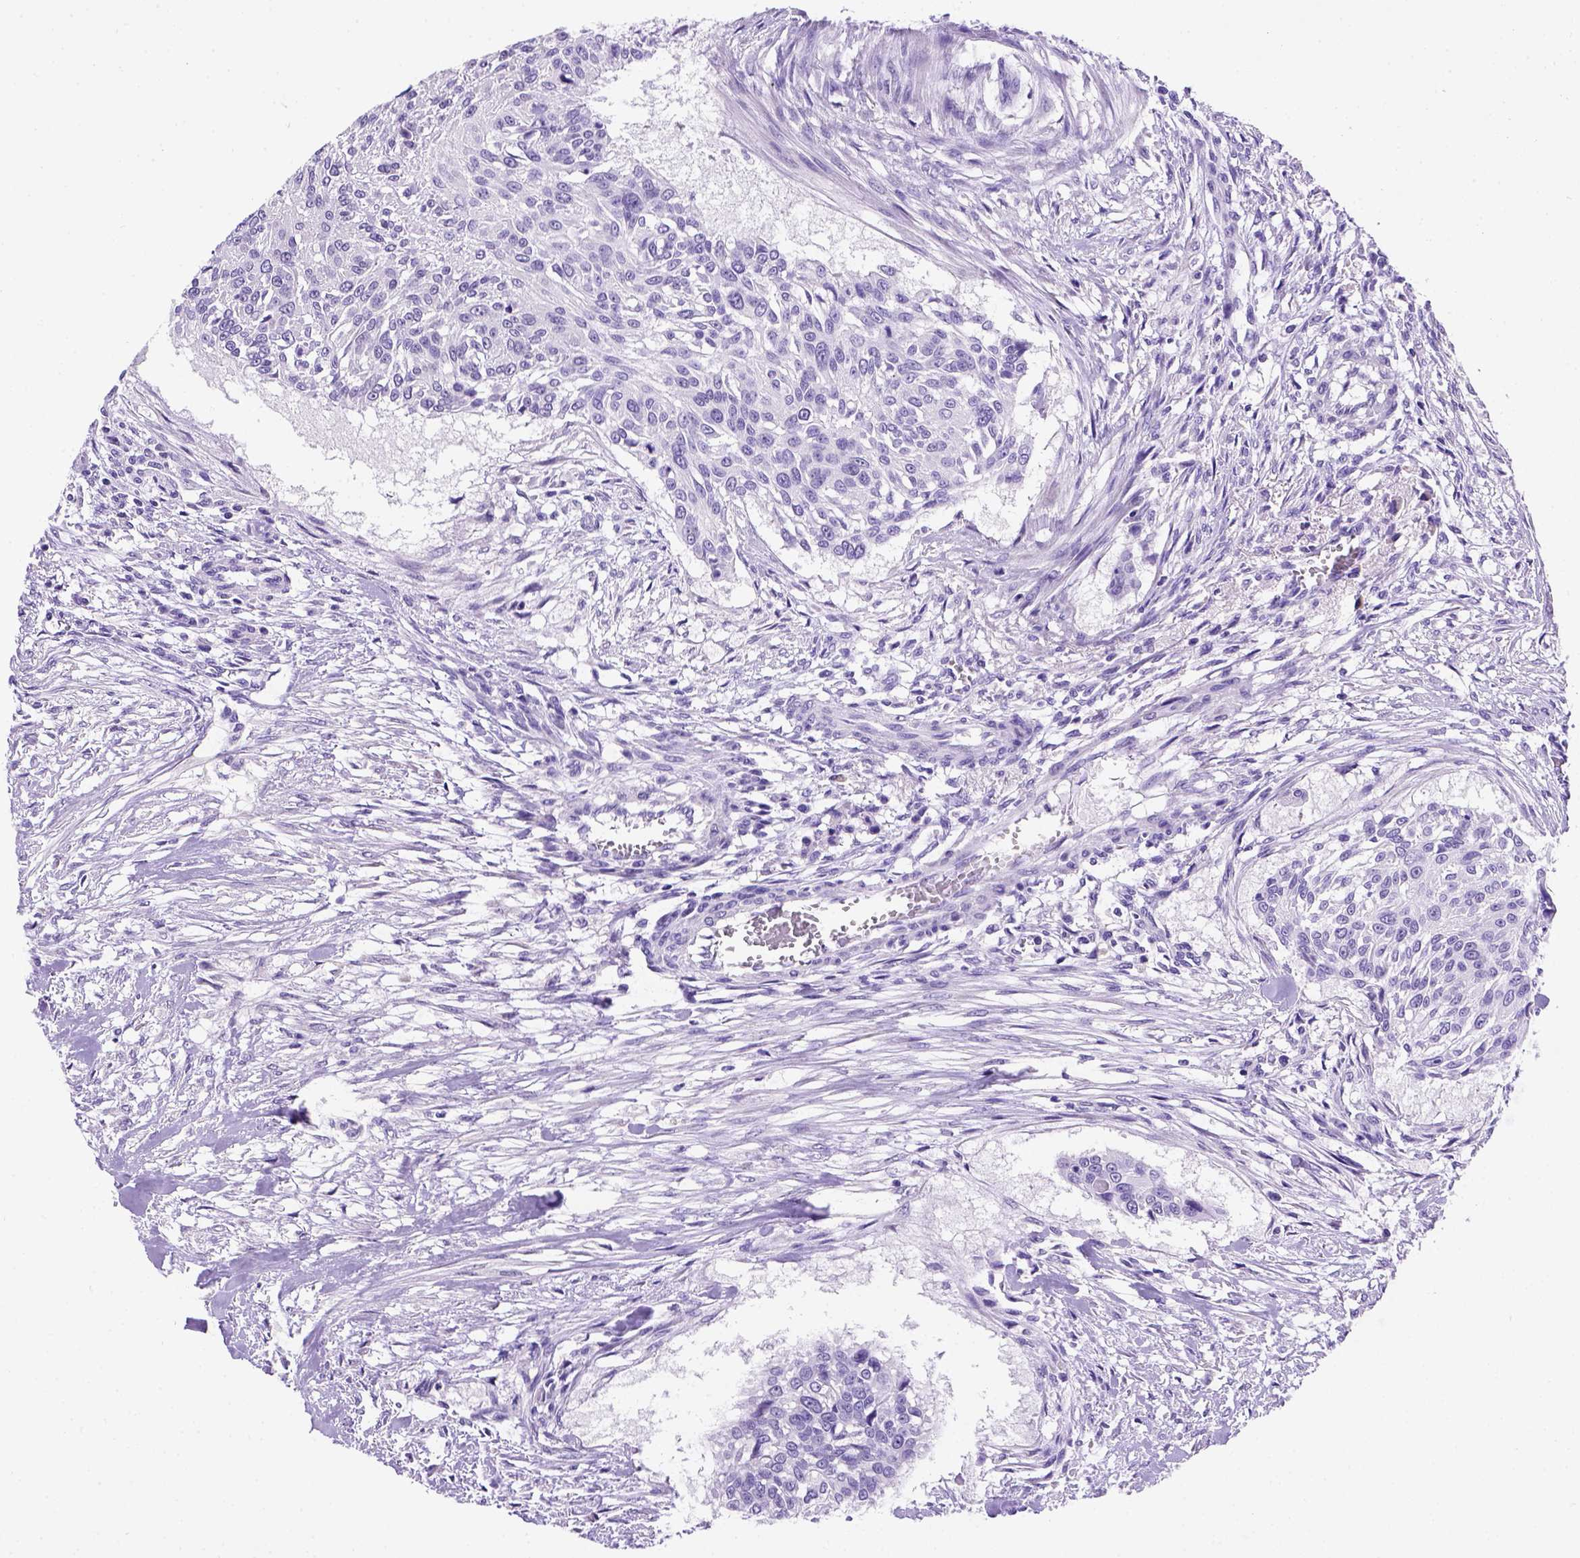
{"staining": {"intensity": "negative", "quantity": "none", "location": "none"}, "tissue": "urothelial cancer", "cell_type": "Tumor cells", "image_type": "cancer", "snomed": [{"axis": "morphology", "description": "Urothelial carcinoma, NOS"}, {"axis": "topography", "description": "Urinary bladder"}], "caption": "DAB immunohistochemical staining of human urothelial cancer demonstrates no significant staining in tumor cells. (DAB IHC visualized using brightfield microscopy, high magnification).", "gene": "FAM81B", "patient": {"sex": "male", "age": 55}}